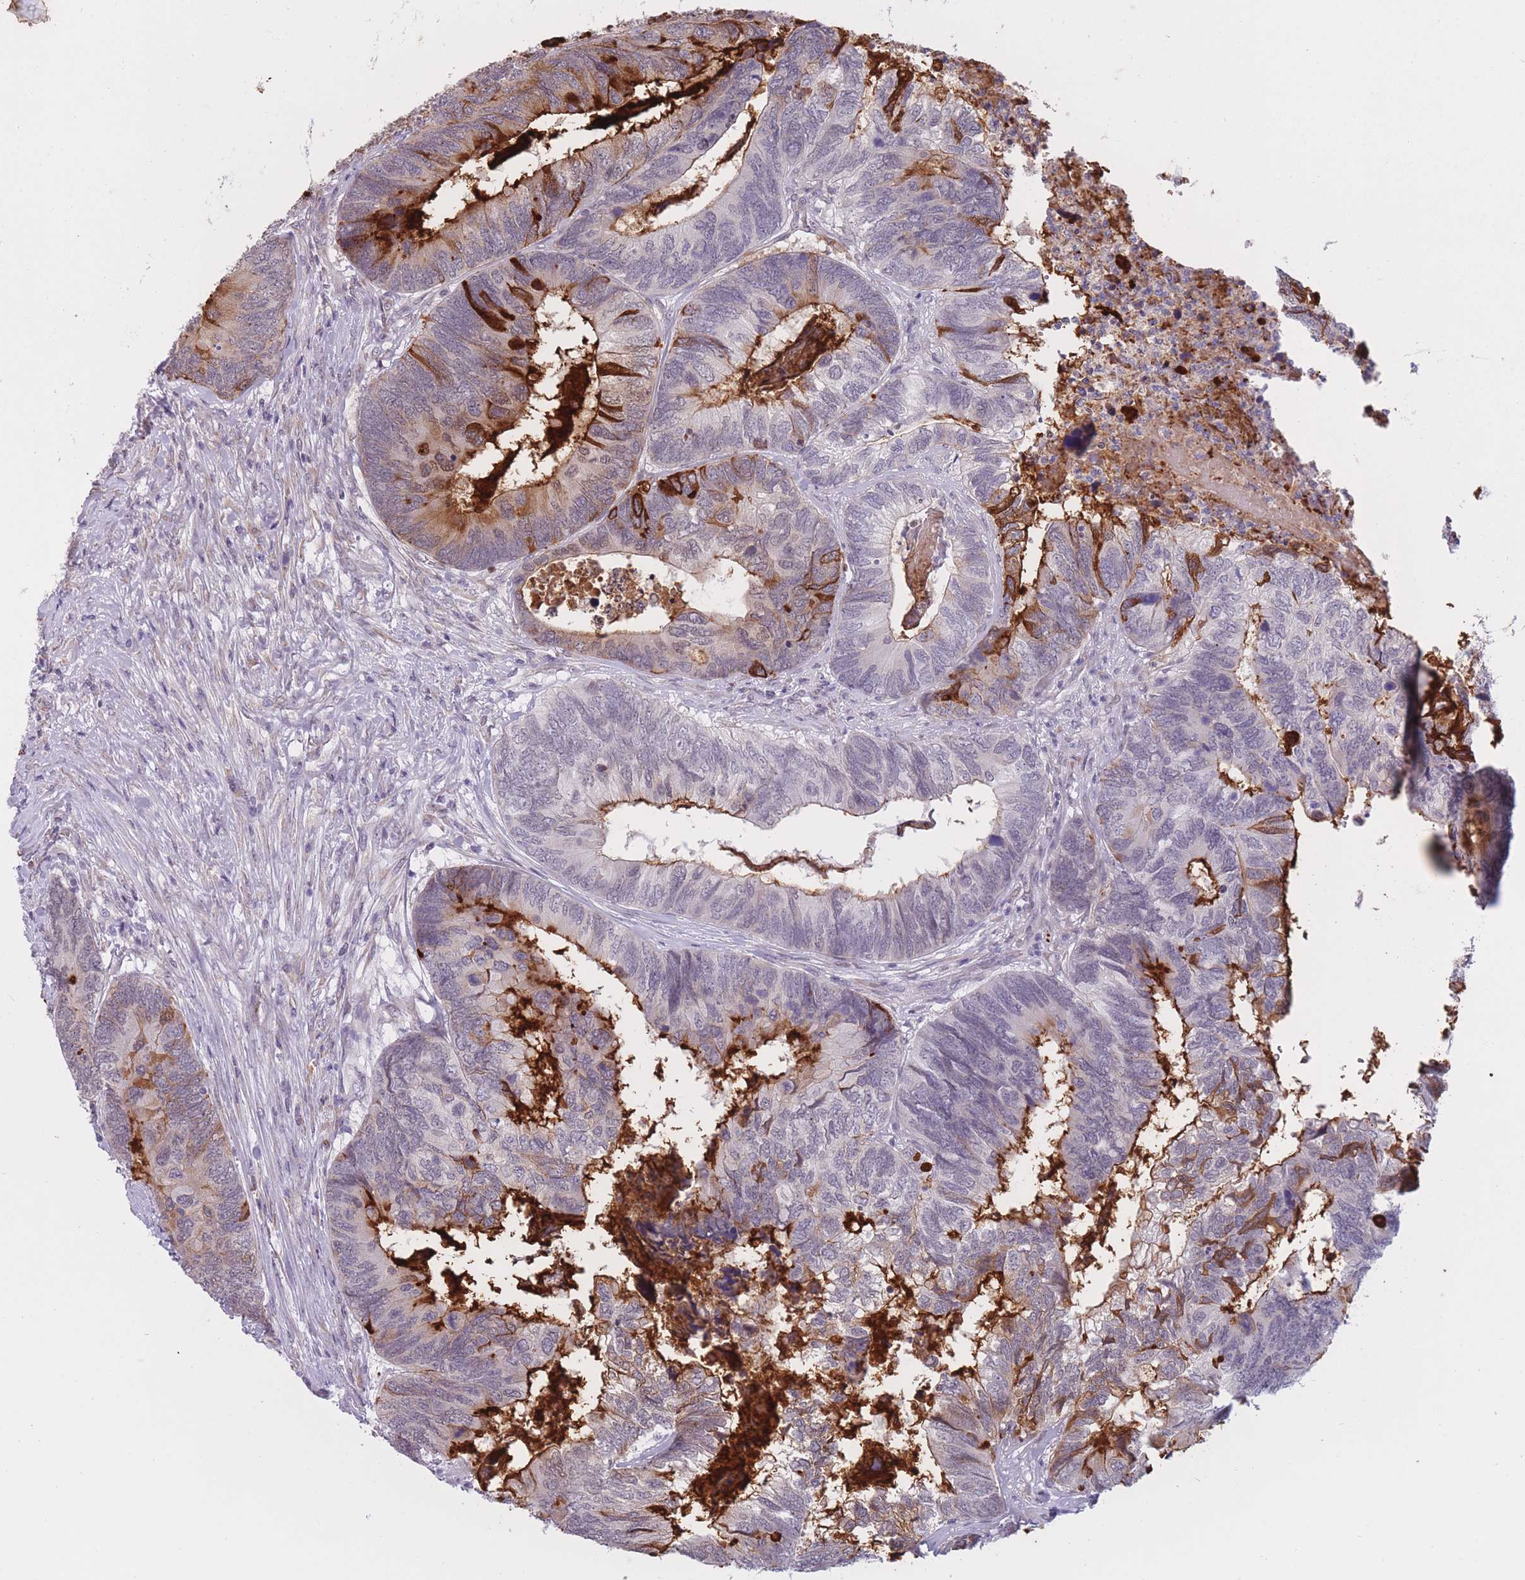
{"staining": {"intensity": "strong", "quantity": "<25%", "location": "cytoplasmic/membranous"}, "tissue": "colorectal cancer", "cell_type": "Tumor cells", "image_type": "cancer", "snomed": [{"axis": "morphology", "description": "Adenocarcinoma, NOS"}, {"axis": "topography", "description": "Colon"}], "caption": "Protein staining of colorectal cancer (adenocarcinoma) tissue displays strong cytoplasmic/membranous staining in approximately <25% of tumor cells.", "gene": "COL27A1", "patient": {"sex": "female", "age": 67}}